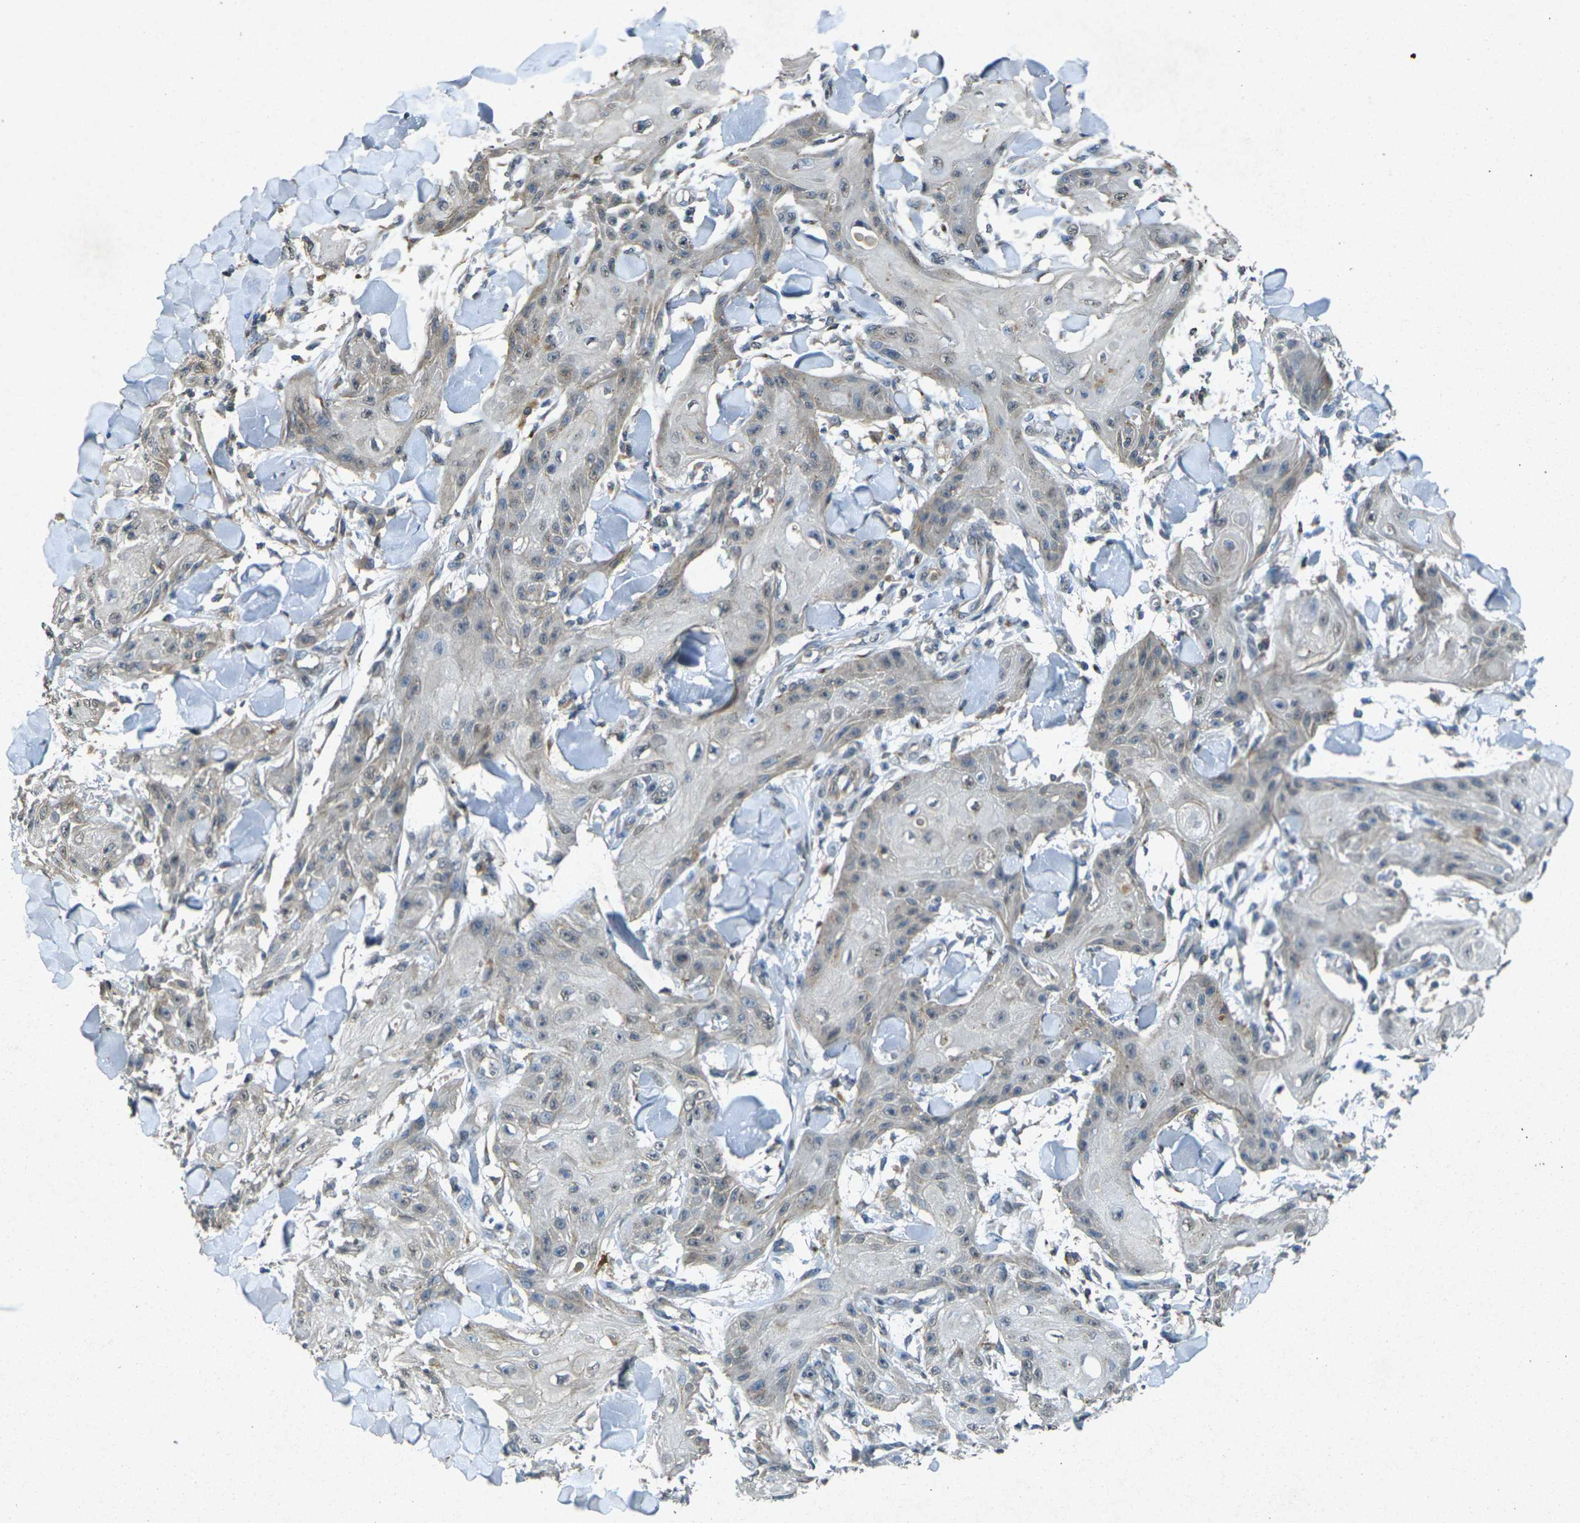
{"staining": {"intensity": "negative", "quantity": "none", "location": "none"}, "tissue": "skin cancer", "cell_type": "Tumor cells", "image_type": "cancer", "snomed": [{"axis": "morphology", "description": "Squamous cell carcinoma, NOS"}, {"axis": "topography", "description": "Skin"}], "caption": "Protein analysis of skin cancer (squamous cell carcinoma) reveals no significant expression in tumor cells.", "gene": "RGMA", "patient": {"sex": "male", "age": 74}}